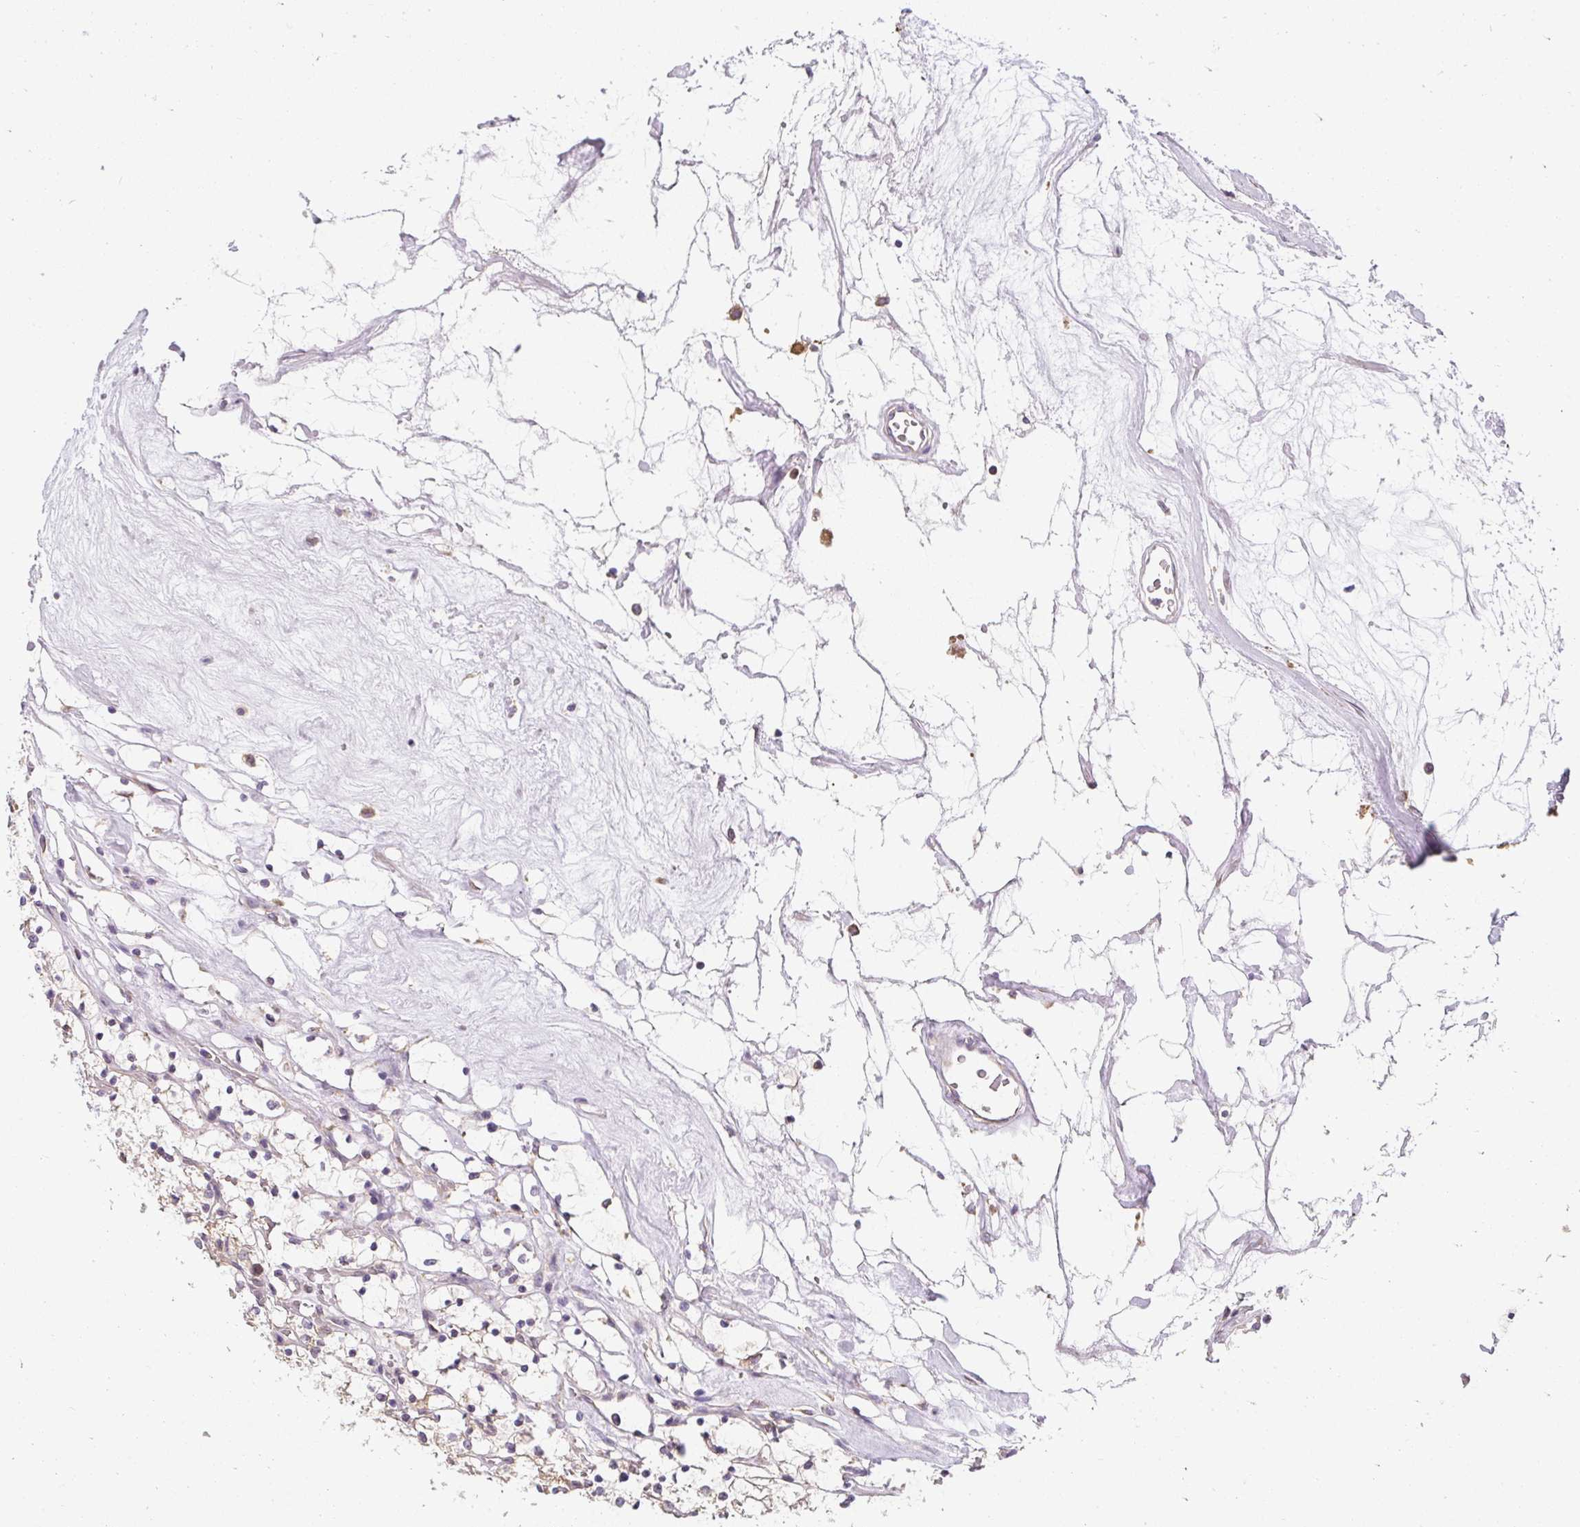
{"staining": {"intensity": "negative", "quantity": "none", "location": "none"}, "tissue": "renal cancer", "cell_type": "Tumor cells", "image_type": "cancer", "snomed": [{"axis": "morphology", "description": "Adenocarcinoma, NOS"}, {"axis": "topography", "description": "Kidney"}], "caption": "This micrograph is of renal adenocarcinoma stained with IHC to label a protein in brown with the nuclei are counter-stained blue. There is no expression in tumor cells.", "gene": "CYP20A1", "patient": {"sex": "female", "age": 69}}